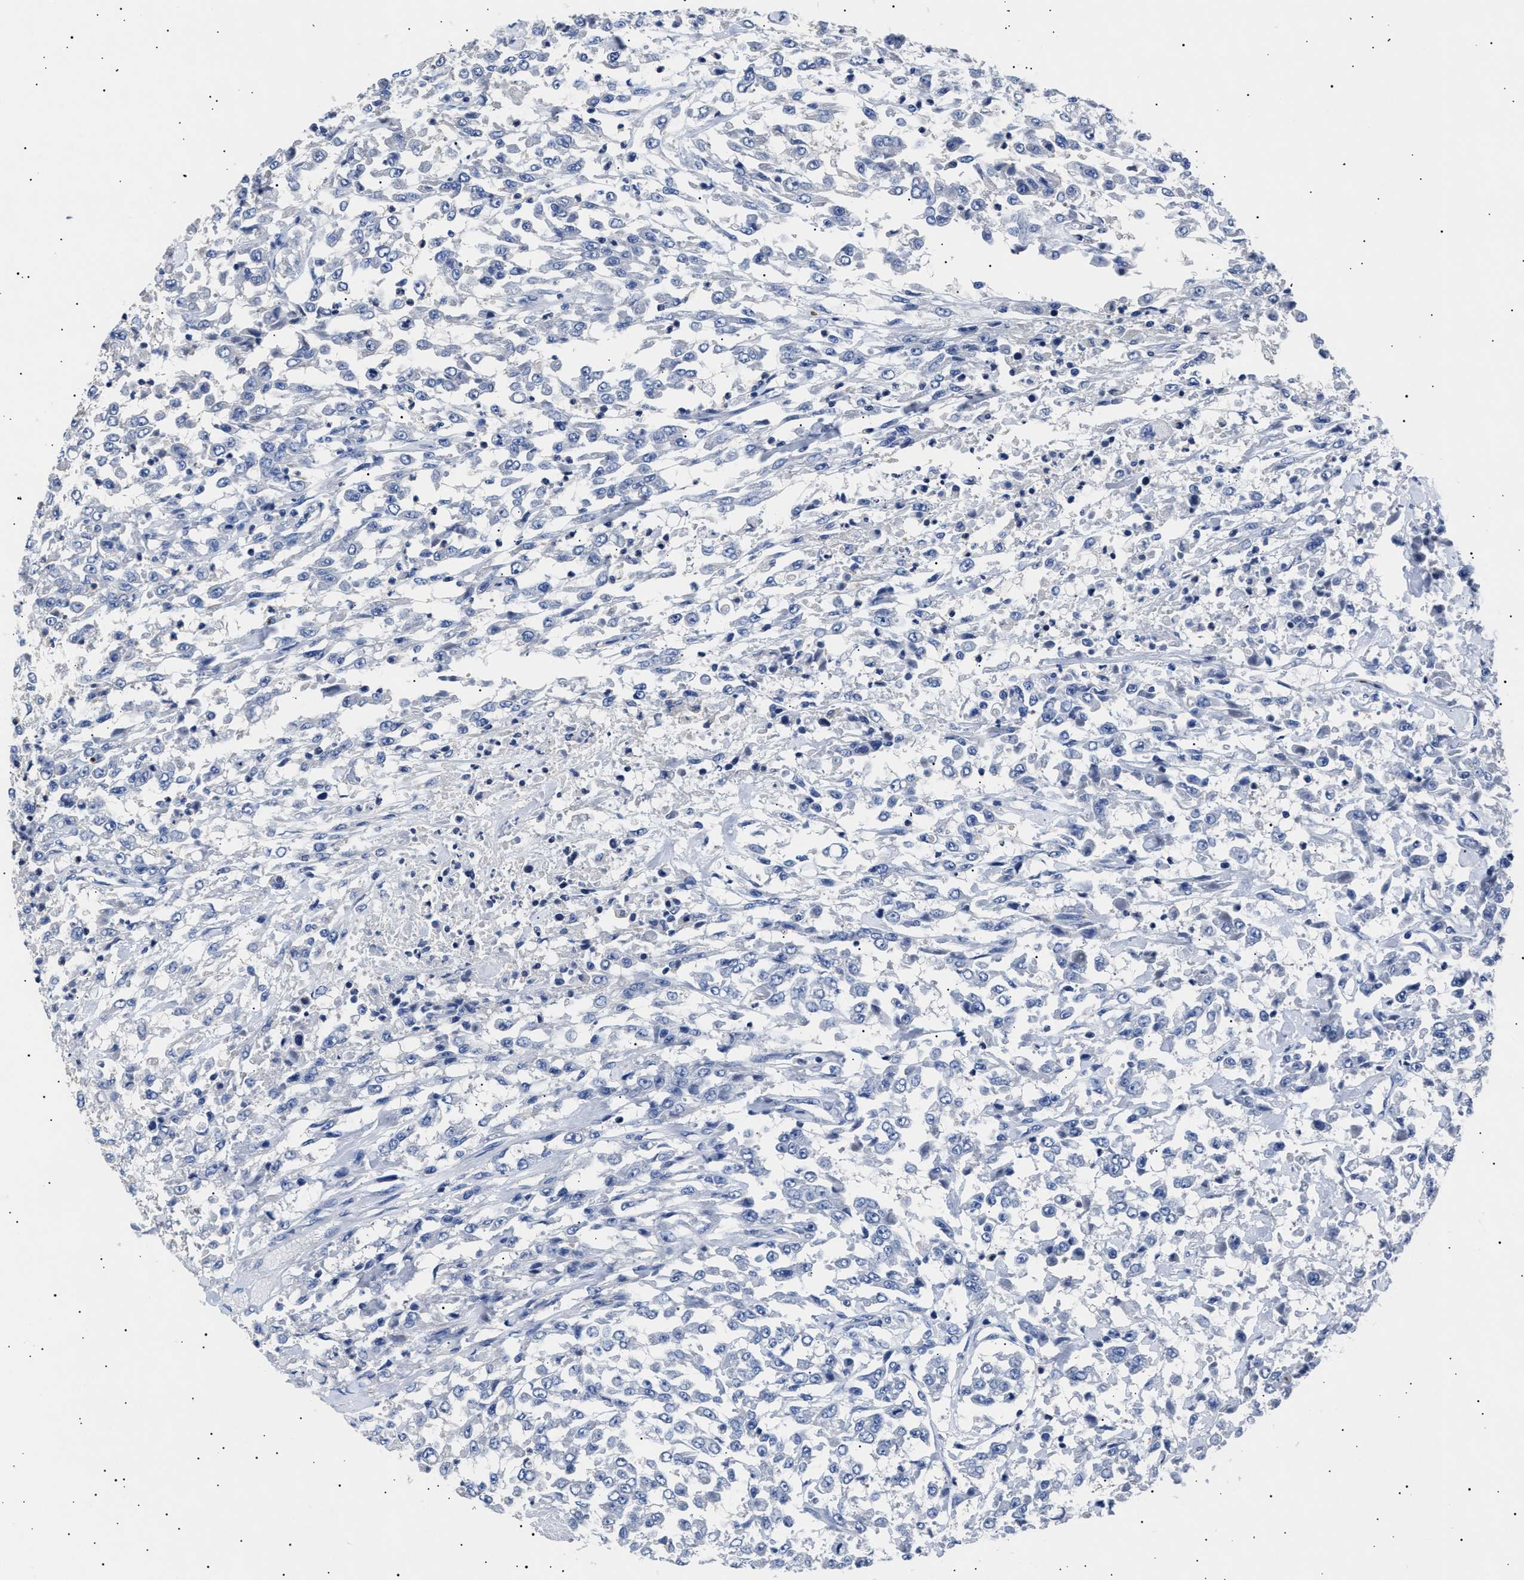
{"staining": {"intensity": "negative", "quantity": "none", "location": "none"}, "tissue": "urothelial cancer", "cell_type": "Tumor cells", "image_type": "cancer", "snomed": [{"axis": "morphology", "description": "Urothelial carcinoma, High grade"}, {"axis": "topography", "description": "Urinary bladder"}], "caption": "Urothelial cancer stained for a protein using immunohistochemistry demonstrates no positivity tumor cells.", "gene": "HEMGN", "patient": {"sex": "male", "age": 46}}